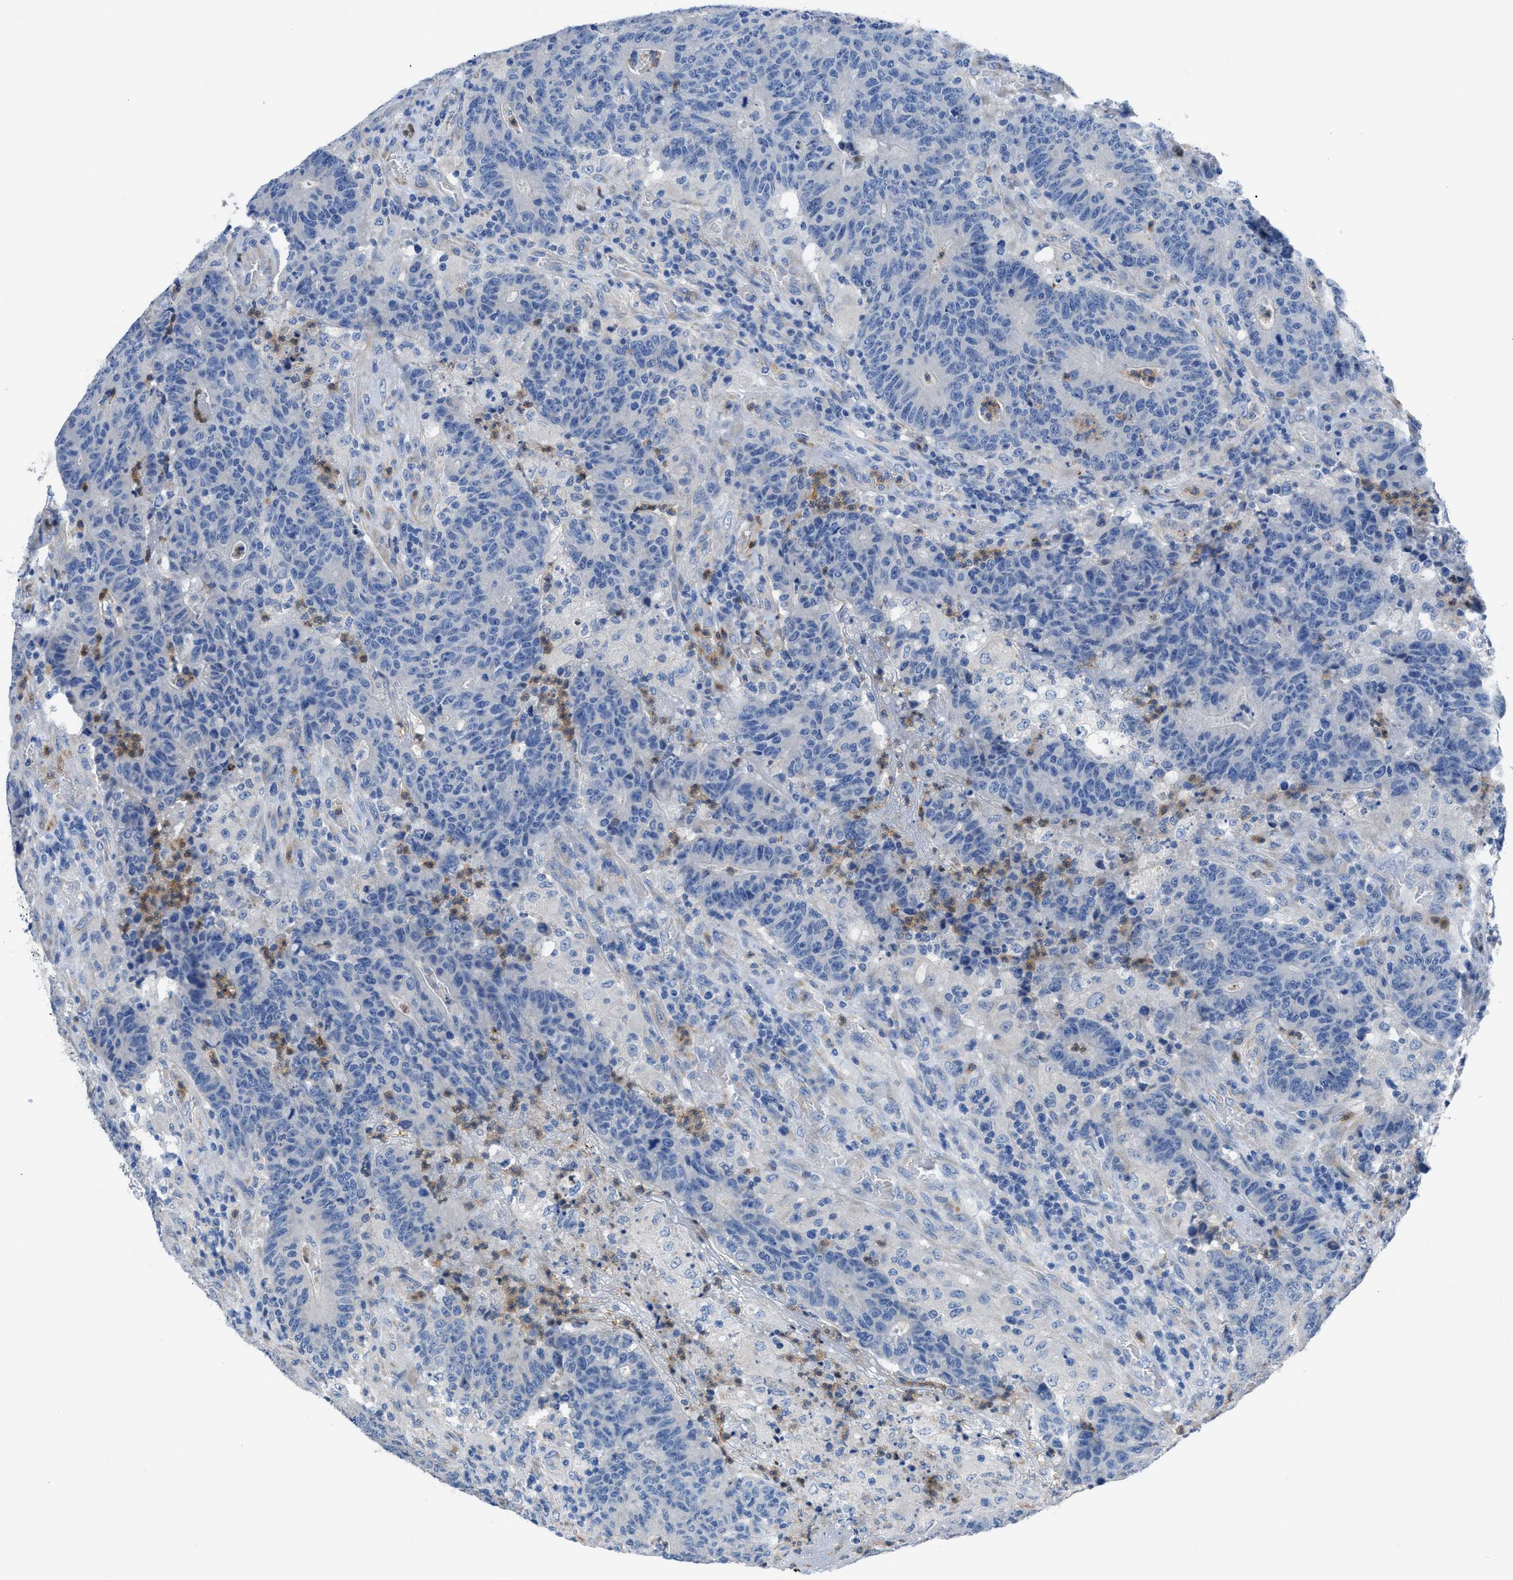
{"staining": {"intensity": "negative", "quantity": "none", "location": "none"}, "tissue": "colorectal cancer", "cell_type": "Tumor cells", "image_type": "cancer", "snomed": [{"axis": "morphology", "description": "Normal tissue, NOS"}, {"axis": "morphology", "description": "Adenocarcinoma, NOS"}, {"axis": "topography", "description": "Colon"}], "caption": "Human colorectal cancer (adenocarcinoma) stained for a protein using immunohistochemistry demonstrates no positivity in tumor cells.", "gene": "ITPR1", "patient": {"sex": "female", "age": 75}}